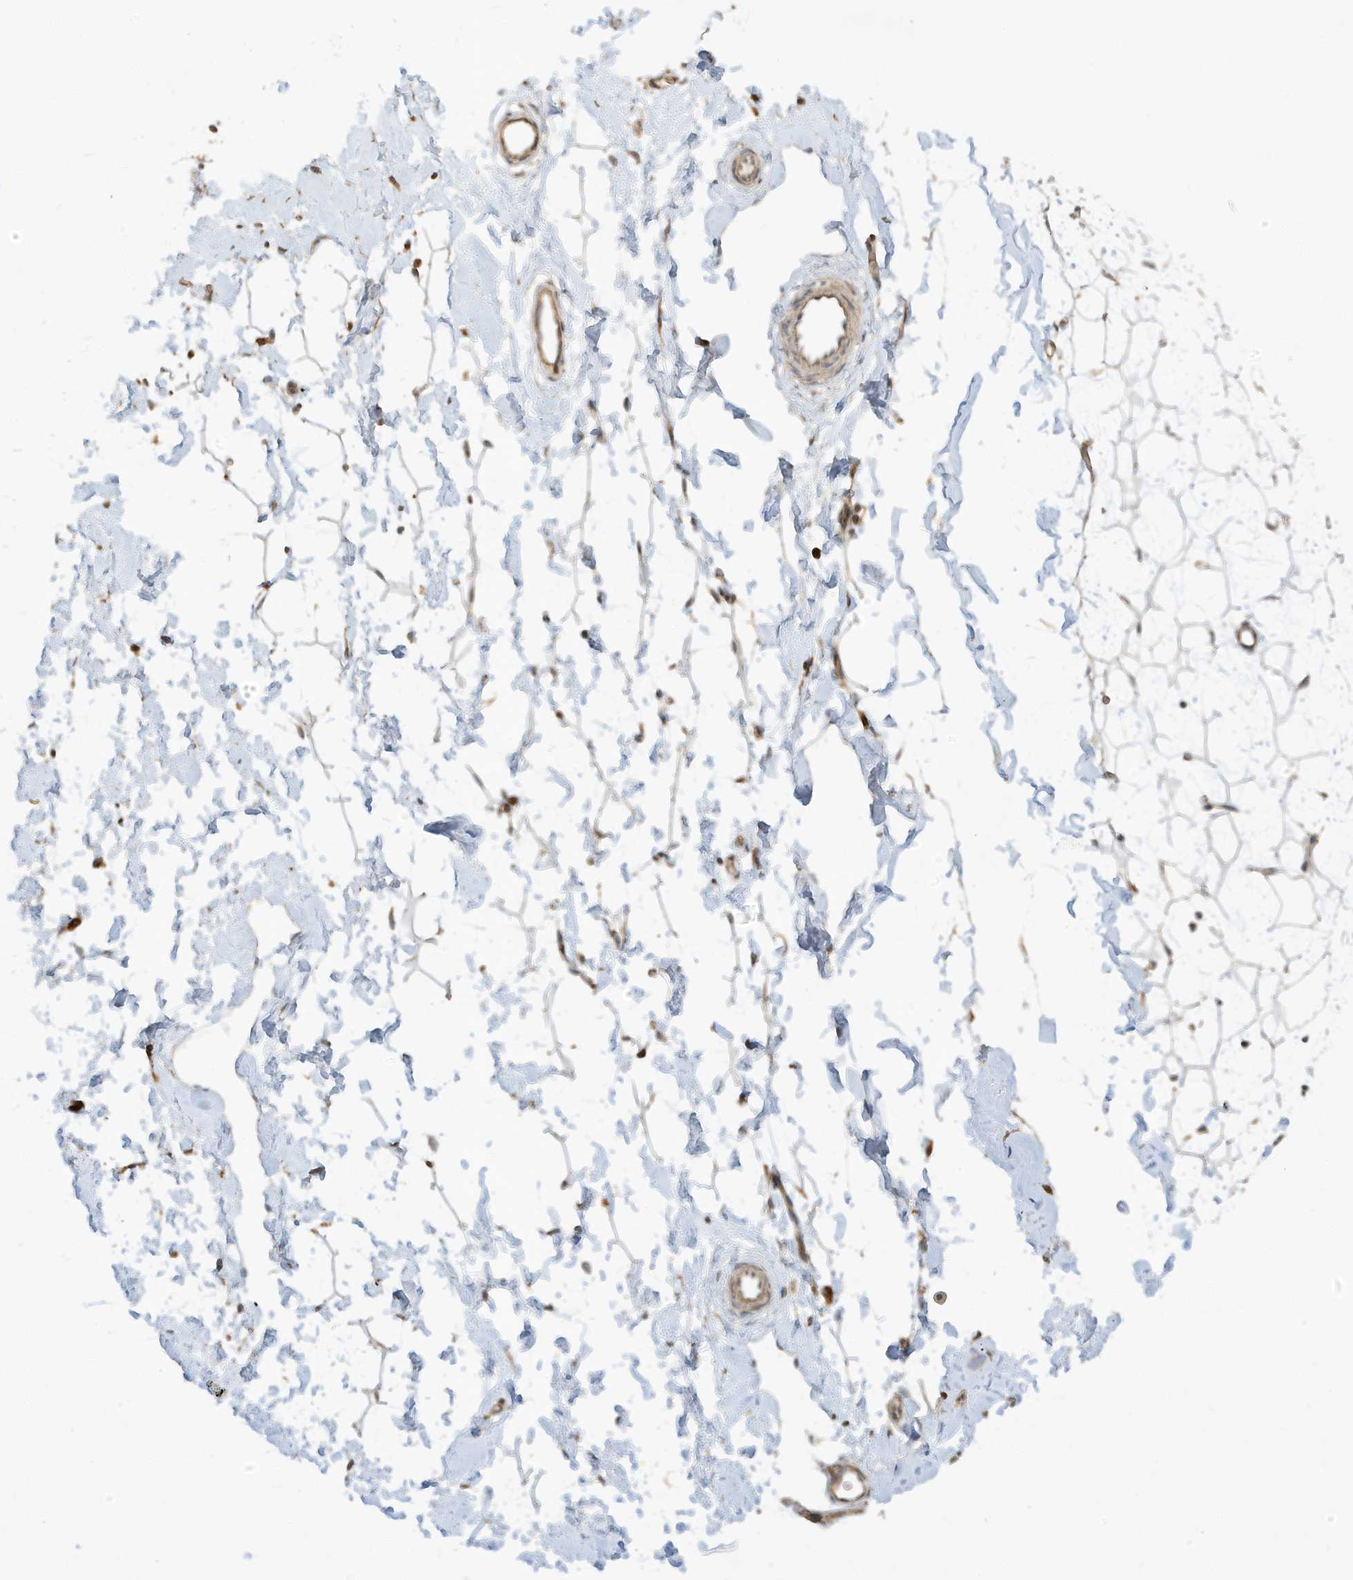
{"staining": {"intensity": "weak", "quantity": ">75%", "location": "cytoplasmic/membranous"}, "tissue": "adipose tissue", "cell_type": "Adipocytes", "image_type": "normal", "snomed": [{"axis": "morphology", "description": "Normal tissue, NOS"}, {"axis": "topography", "description": "Breast"}], "caption": "A high-resolution micrograph shows immunohistochemistry staining of benign adipose tissue, which demonstrates weak cytoplasmic/membranous staining in approximately >75% of adipocytes. The protein of interest is shown in brown color, while the nuclei are stained blue.", "gene": "SCARF2", "patient": {"sex": "female", "age": 23}}